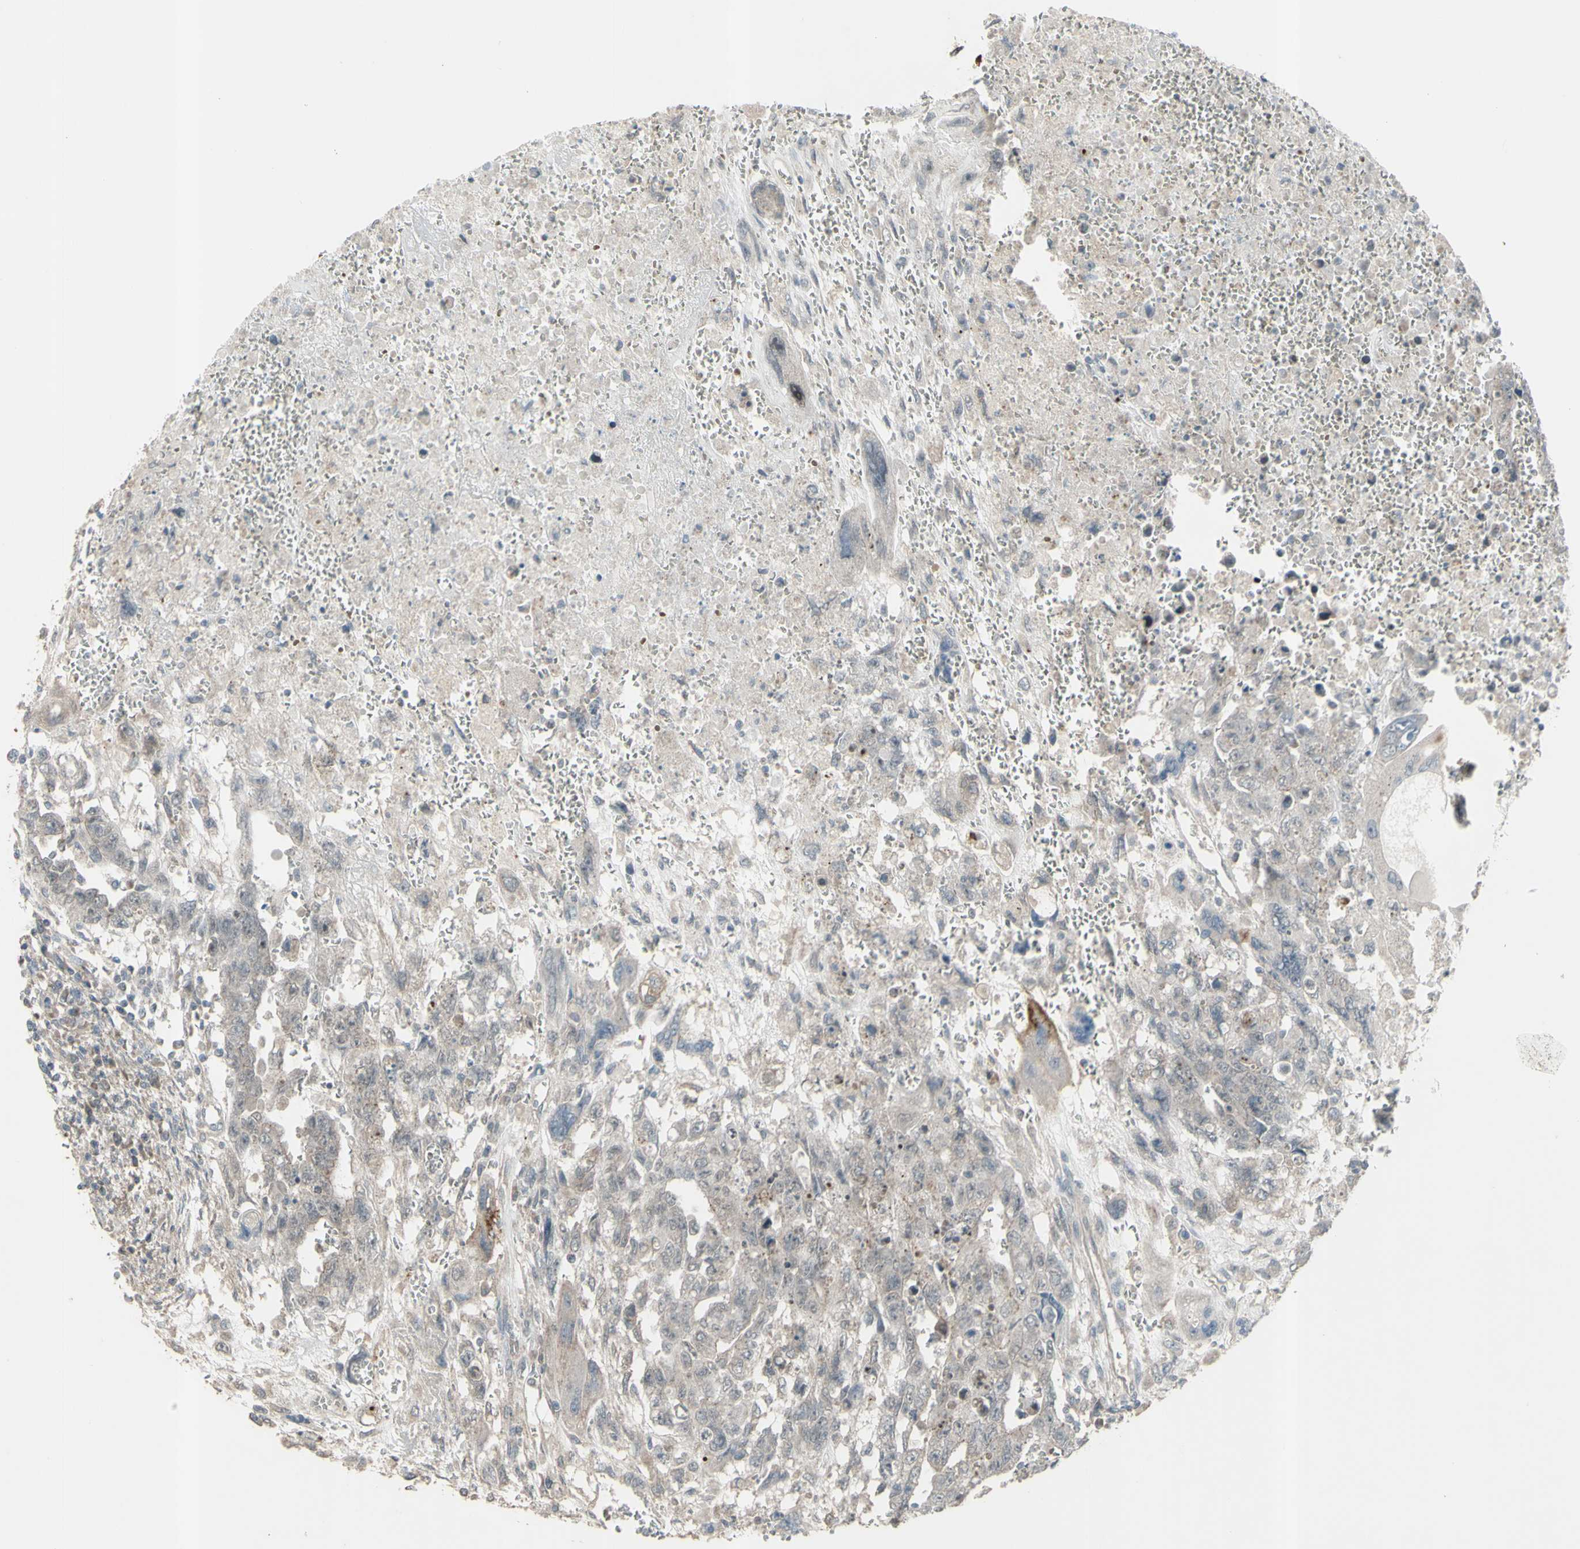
{"staining": {"intensity": "weak", "quantity": ">75%", "location": "cytoplasmic/membranous"}, "tissue": "testis cancer", "cell_type": "Tumor cells", "image_type": "cancer", "snomed": [{"axis": "morphology", "description": "Carcinoma, Embryonal, NOS"}, {"axis": "topography", "description": "Testis"}], "caption": "IHC staining of testis cancer, which reveals low levels of weak cytoplasmic/membranous positivity in approximately >75% of tumor cells indicating weak cytoplasmic/membranous protein staining. The staining was performed using DAB (brown) for protein detection and nuclei were counterstained in hematoxylin (blue).", "gene": "GRAMD1B", "patient": {"sex": "male", "age": 28}}